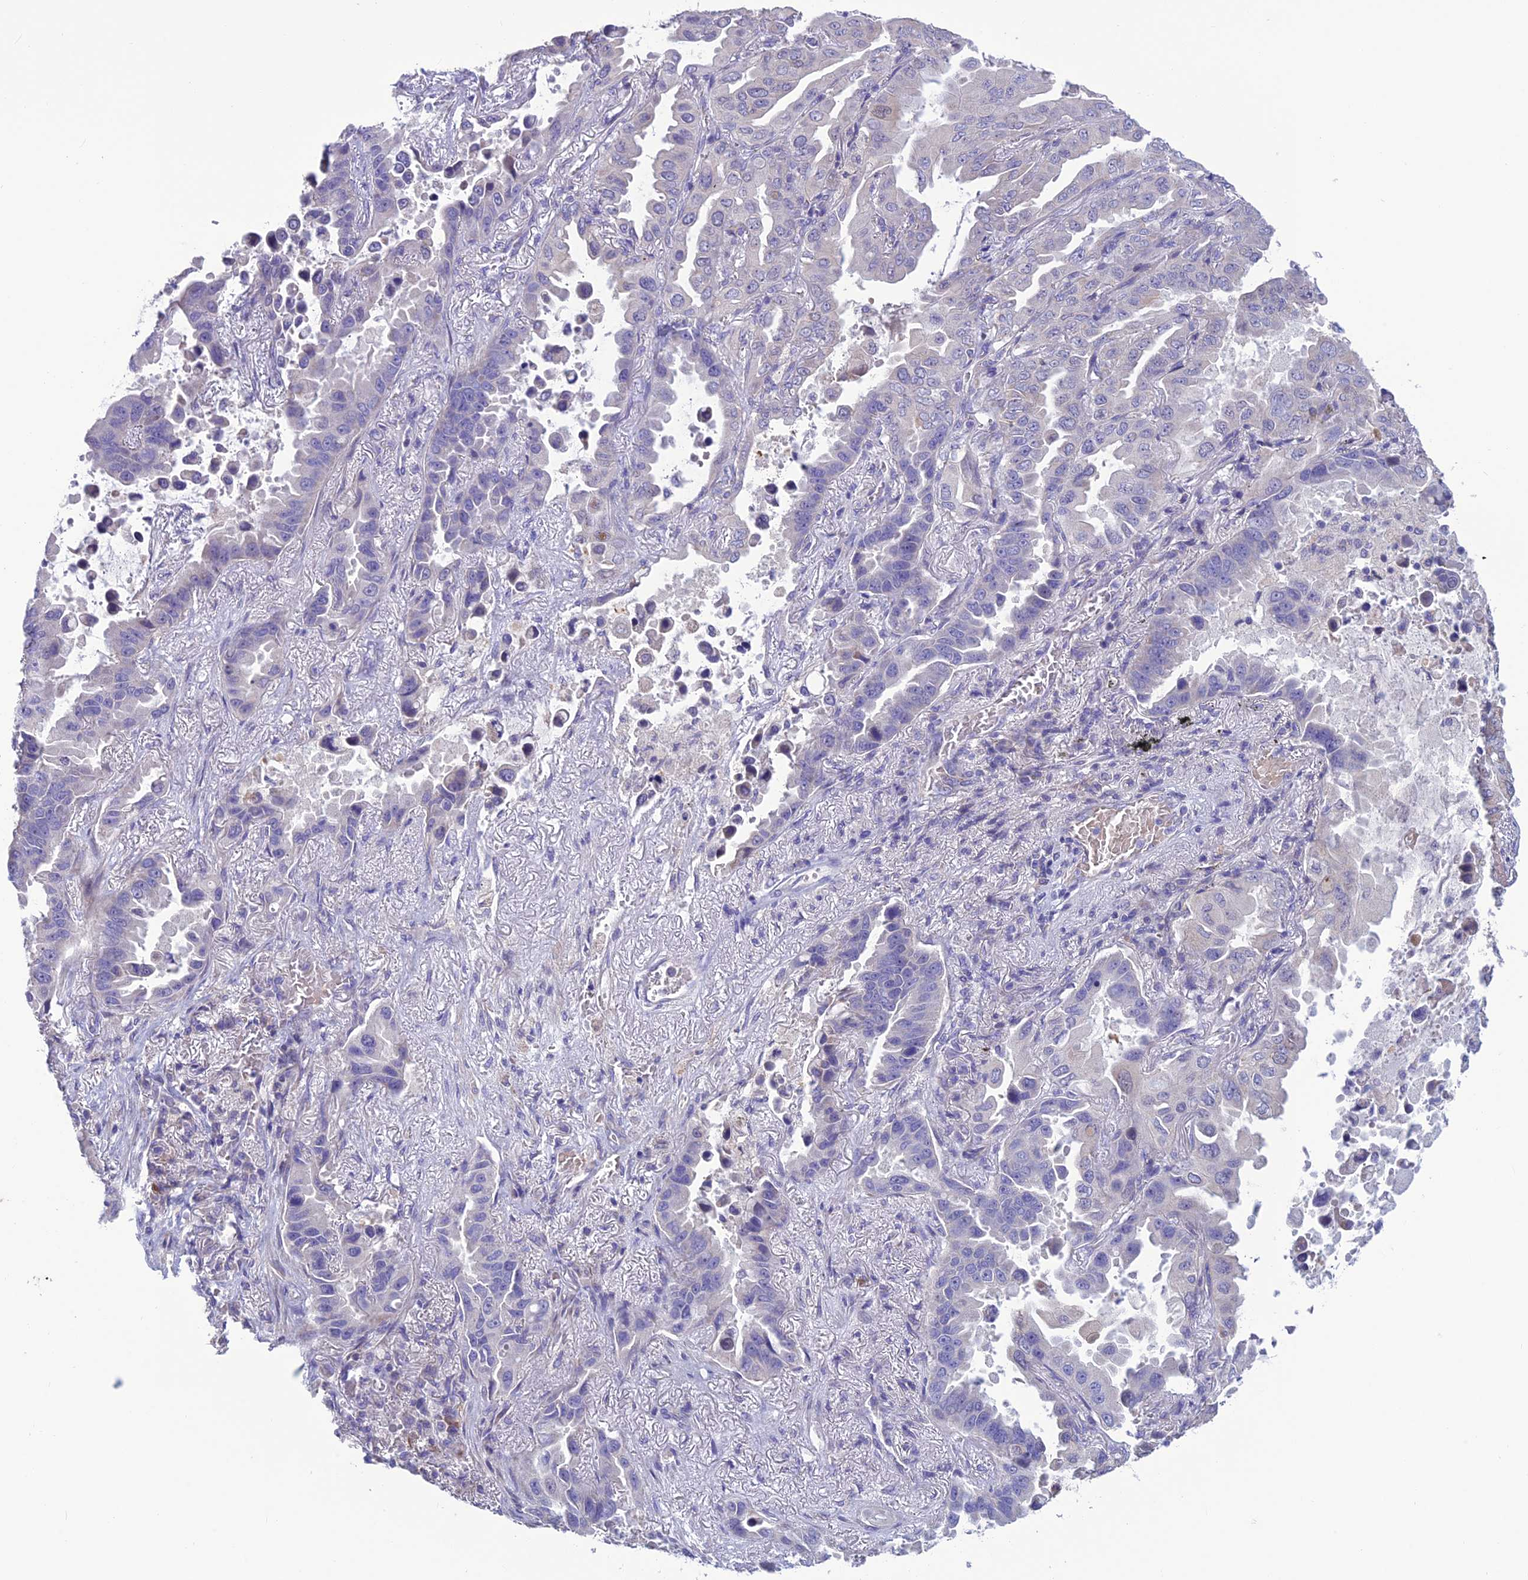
{"staining": {"intensity": "negative", "quantity": "none", "location": "none"}, "tissue": "lung cancer", "cell_type": "Tumor cells", "image_type": "cancer", "snomed": [{"axis": "morphology", "description": "Adenocarcinoma, NOS"}, {"axis": "topography", "description": "Lung"}], "caption": "Lung cancer stained for a protein using immunohistochemistry displays no expression tumor cells.", "gene": "BHMT2", "patient": {"sex": "male", "age": 64}}